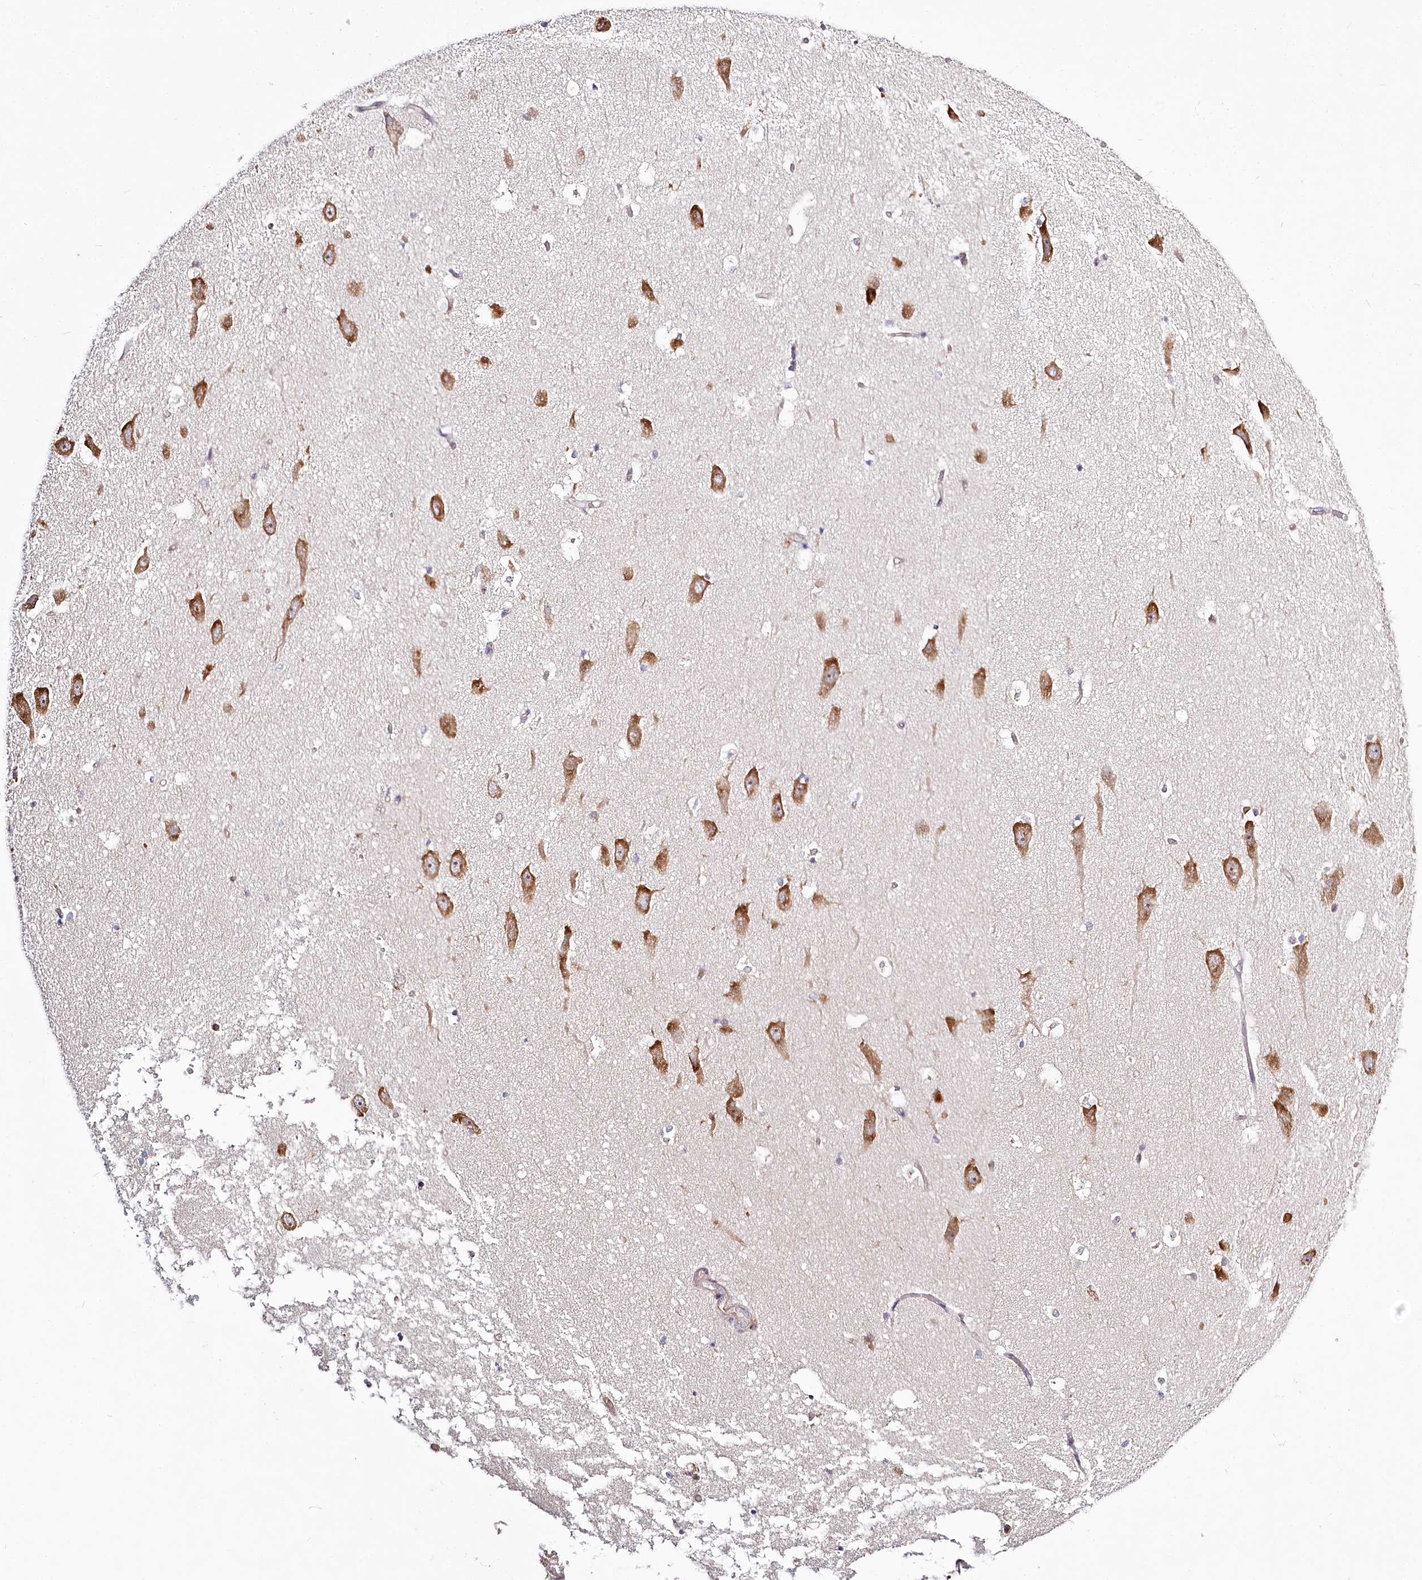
{"staining": {"intensity": "strong", "quantity": "<25%", "location": "cytoplasmic/membranous,nuclear"}, "tissue": "hippocampus", "cell_type": "Glial cells", "image_type": "normal", "snomed": [{"axis": "morphology", "description": "Normal tissue, NOS"}, {"axis": "topography", "description": "Hippocampus"}], "caption": "Glial cells demonstrate strong cytoplasmic/membranous,nuclear positivity in approximately <25% of cells in benign hippocampus.", "gene": "SPINK13", "patient": {"sex": "male", "age": 45}}